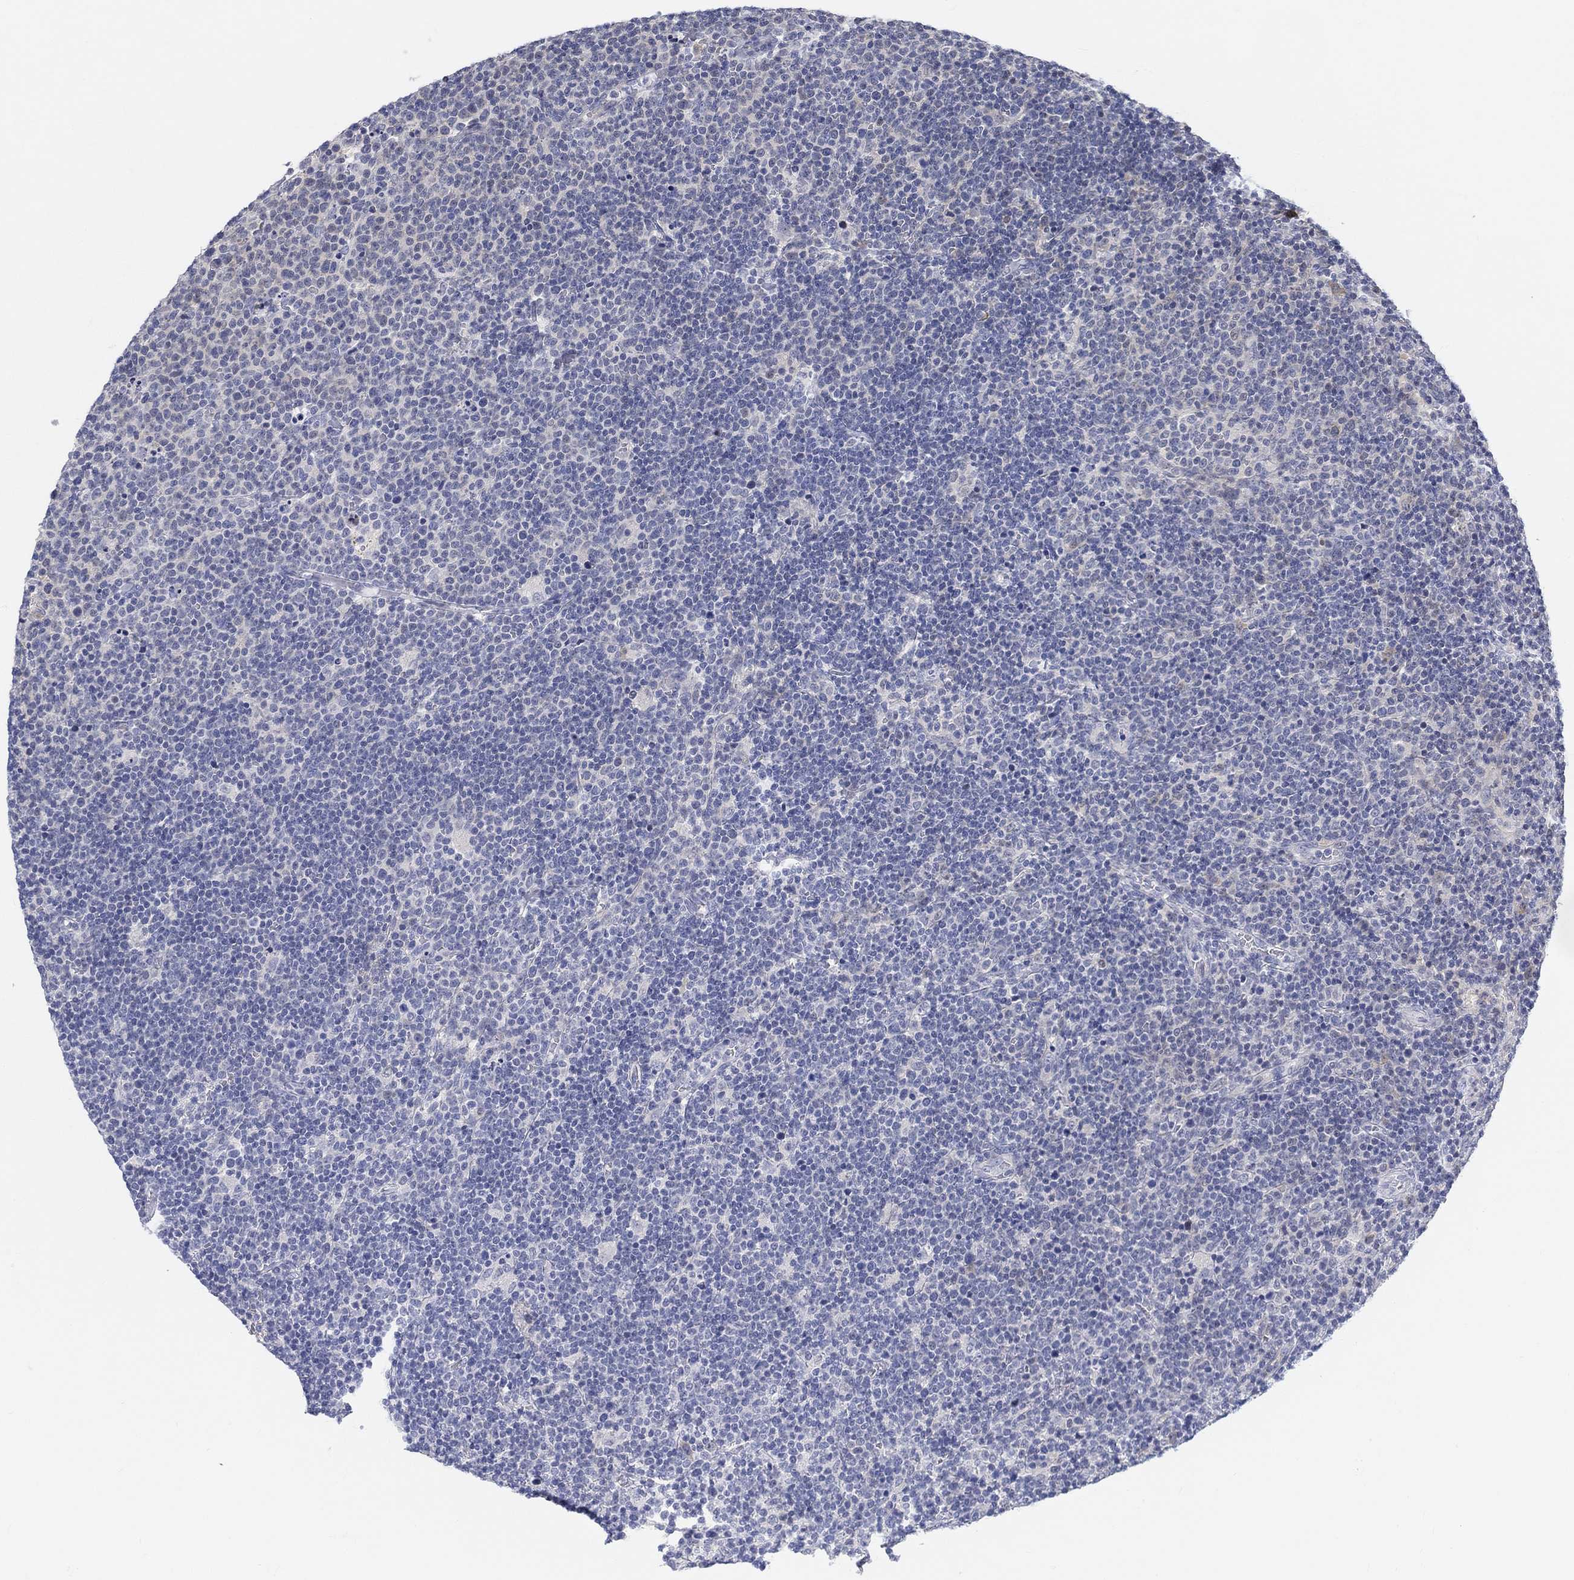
{"staining": {"intensity": "negative", "quantity": "none", "location": "none"}, "tissue": "lymphoma", "cell_type": "Tumor cells", "image_type": "cancer", "snomed": [{"axis": "morphology", "description": "Malignant lymphoma, non-Hodgkin's type, High grade"}, {"axis": "topography", "description": "Lymph node"}], "caption": "DAB (3,3'-diaminobenzidine) immunohistochemical staining of high-grade malignant lymphoma, non-Hodgkin's type reveals no significant expression in tumor cells. Nuclei are stained in blue.", "gene": "SNTG2", "patient": {"sex": "male", "age": 61}}